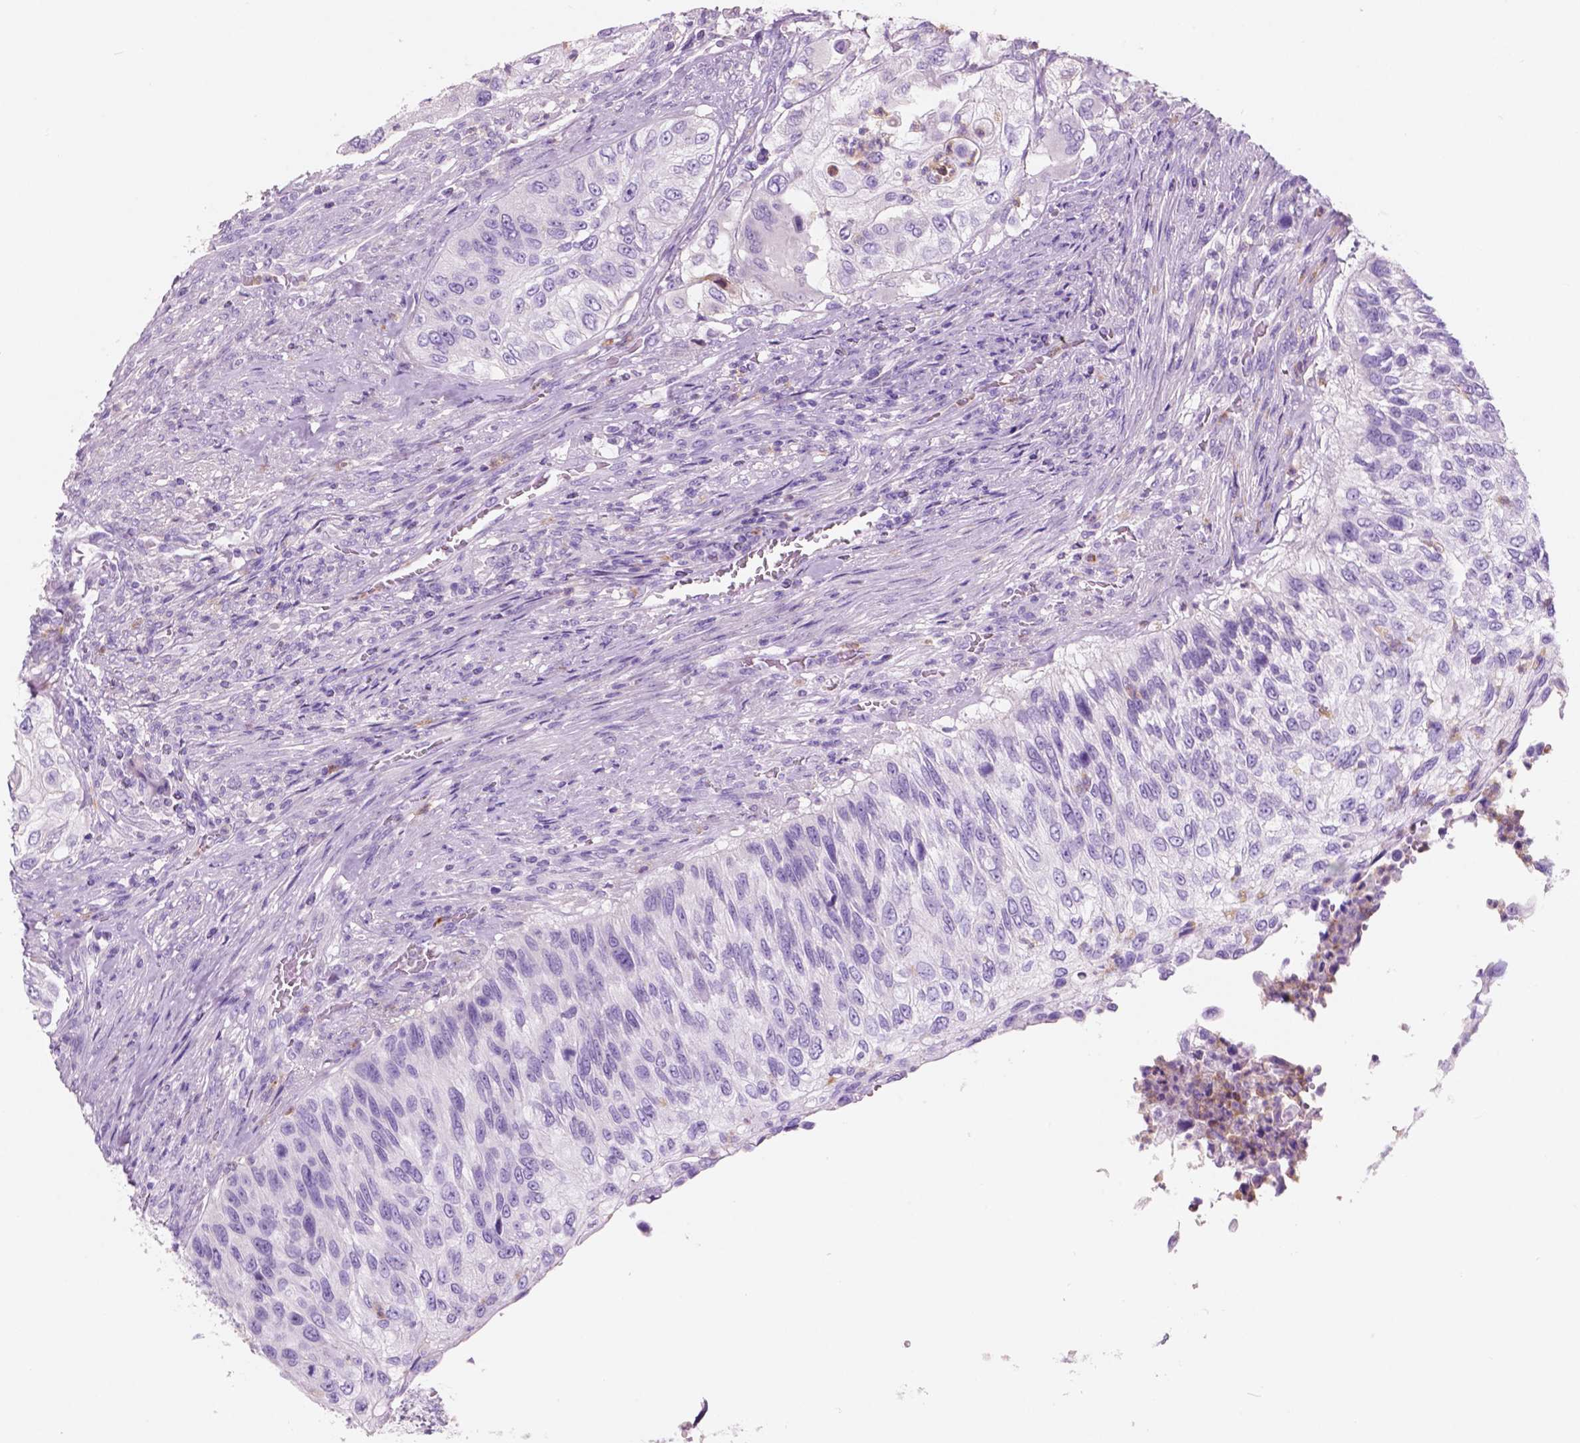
{"staining": {"intensity": "negative", "quantity": "none", "location": "none"}, "tissue": "urothelial cancer", "cell_type": "Tumor cells", "image_type": "cancer", "snomed": [{"axis": "morphology", "description": "Urothelial carcinoma, High grade"}, {"axis": "topography", "description": "Urinary bladder"}], "caption": "A high-resolution photomicrograph shows immunohistochemistry staining of high-grade urothelial carcinoma, which reveals no significant staining in tumor cells.", "gene": "CUZD1", "patient": {"sex": "female", "age": 60}}